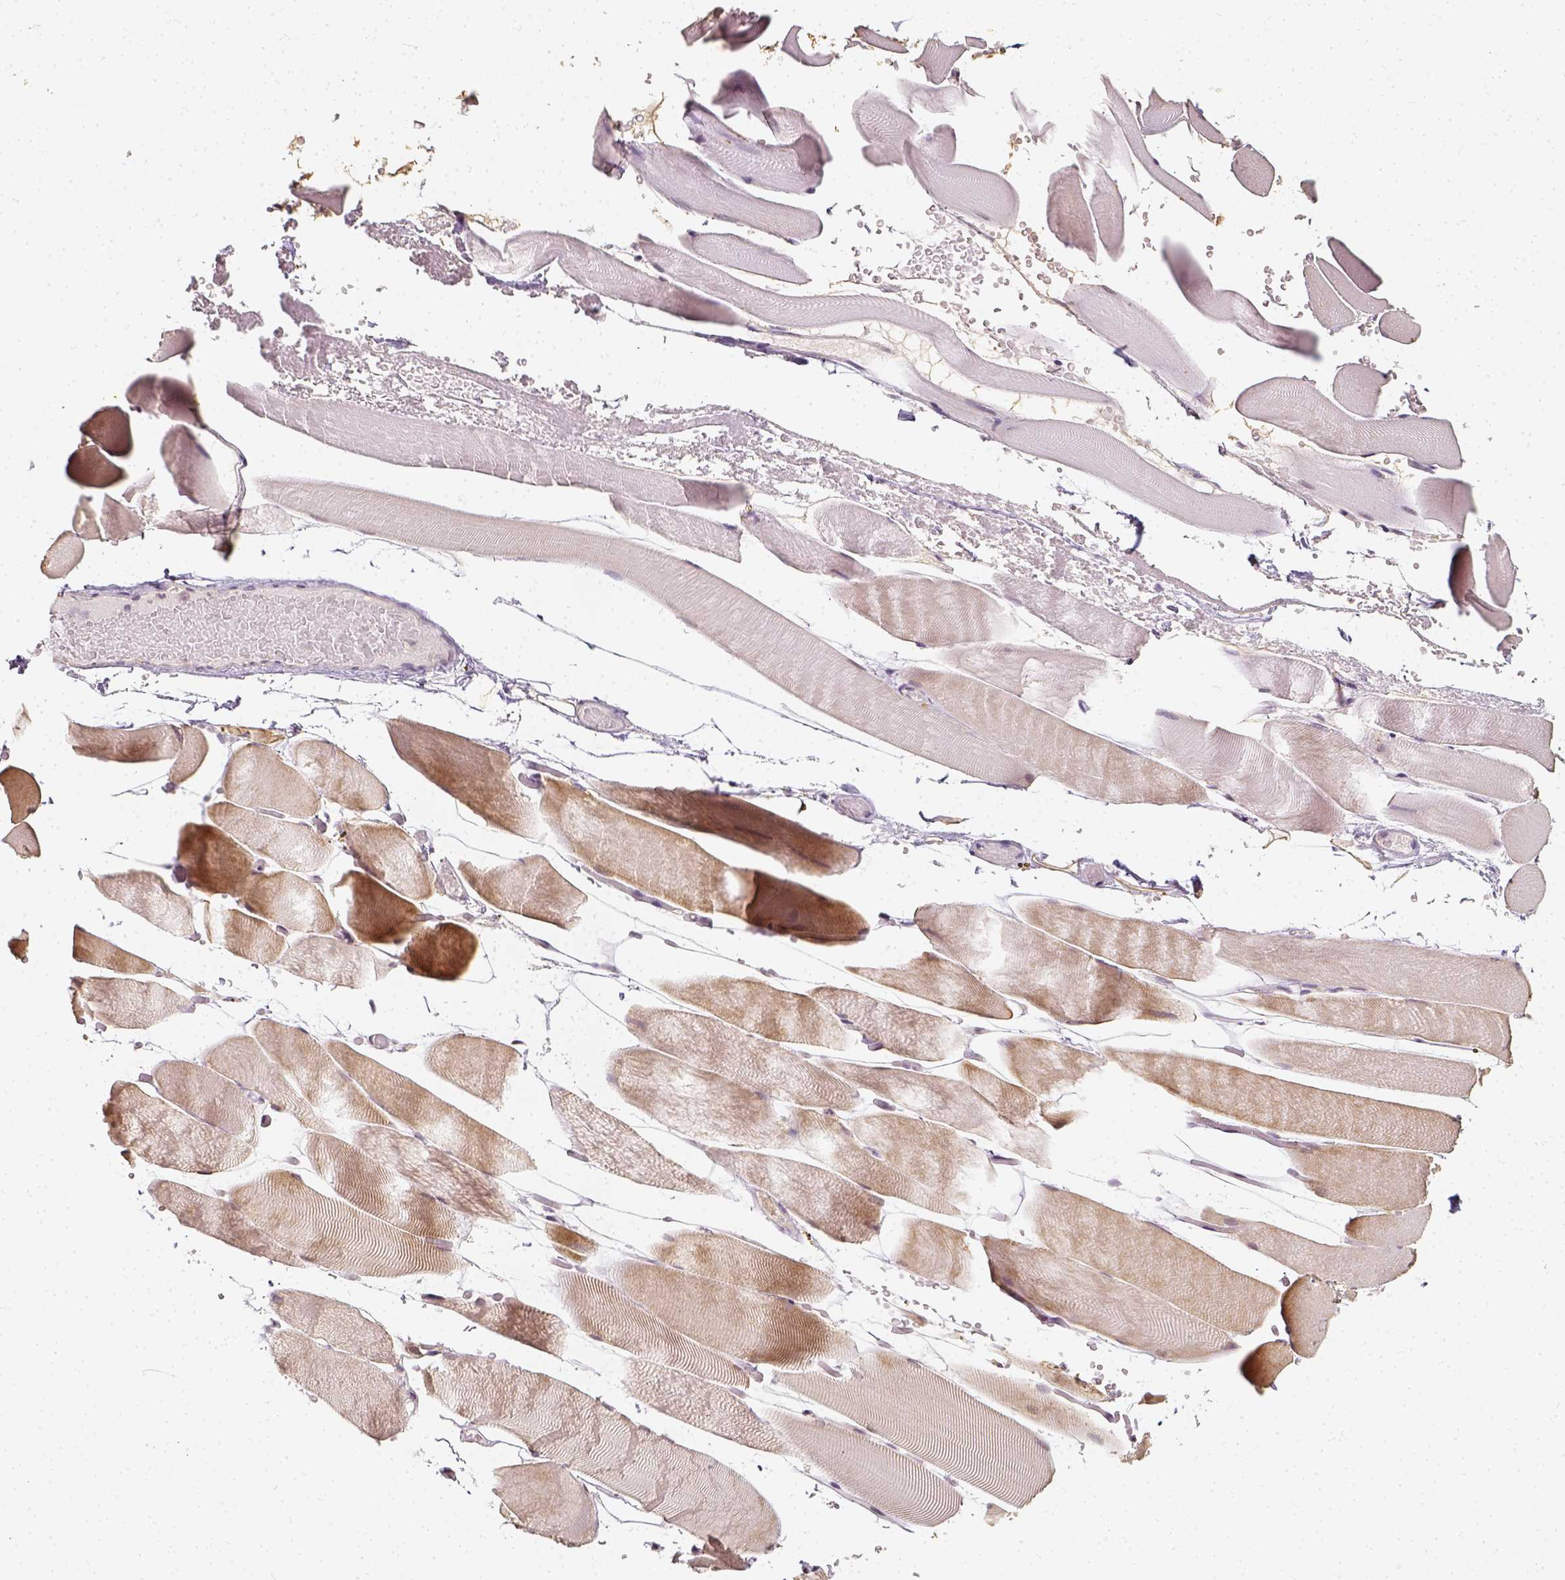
{"staining": {"intensity": "weak", "quantity": ">75%", "location": "cytoplasmic/membranous"}, "tissue": "skeletal muscle", "cell_type": "Myocytes", "image_type": "normal", "snomed": [{"axis": "morphology", "description": "Normal tissue, NOS"}, {"axis": "topography", "description": "Skeletal muscle"}], "caption": "Skeletal muscle stained with immunohistochemistry demonstrates weak cytoplasmic/membranous positivity in approximately >75% of myocytes. Using DAB (3,3'-diaminobenzidine) (brown) and hematoxylin (blue) stains, captured at high magnification using brightfield microscopy.", "gene": "ZMAT3", "patient": {"sex": "female", "age": 37}}